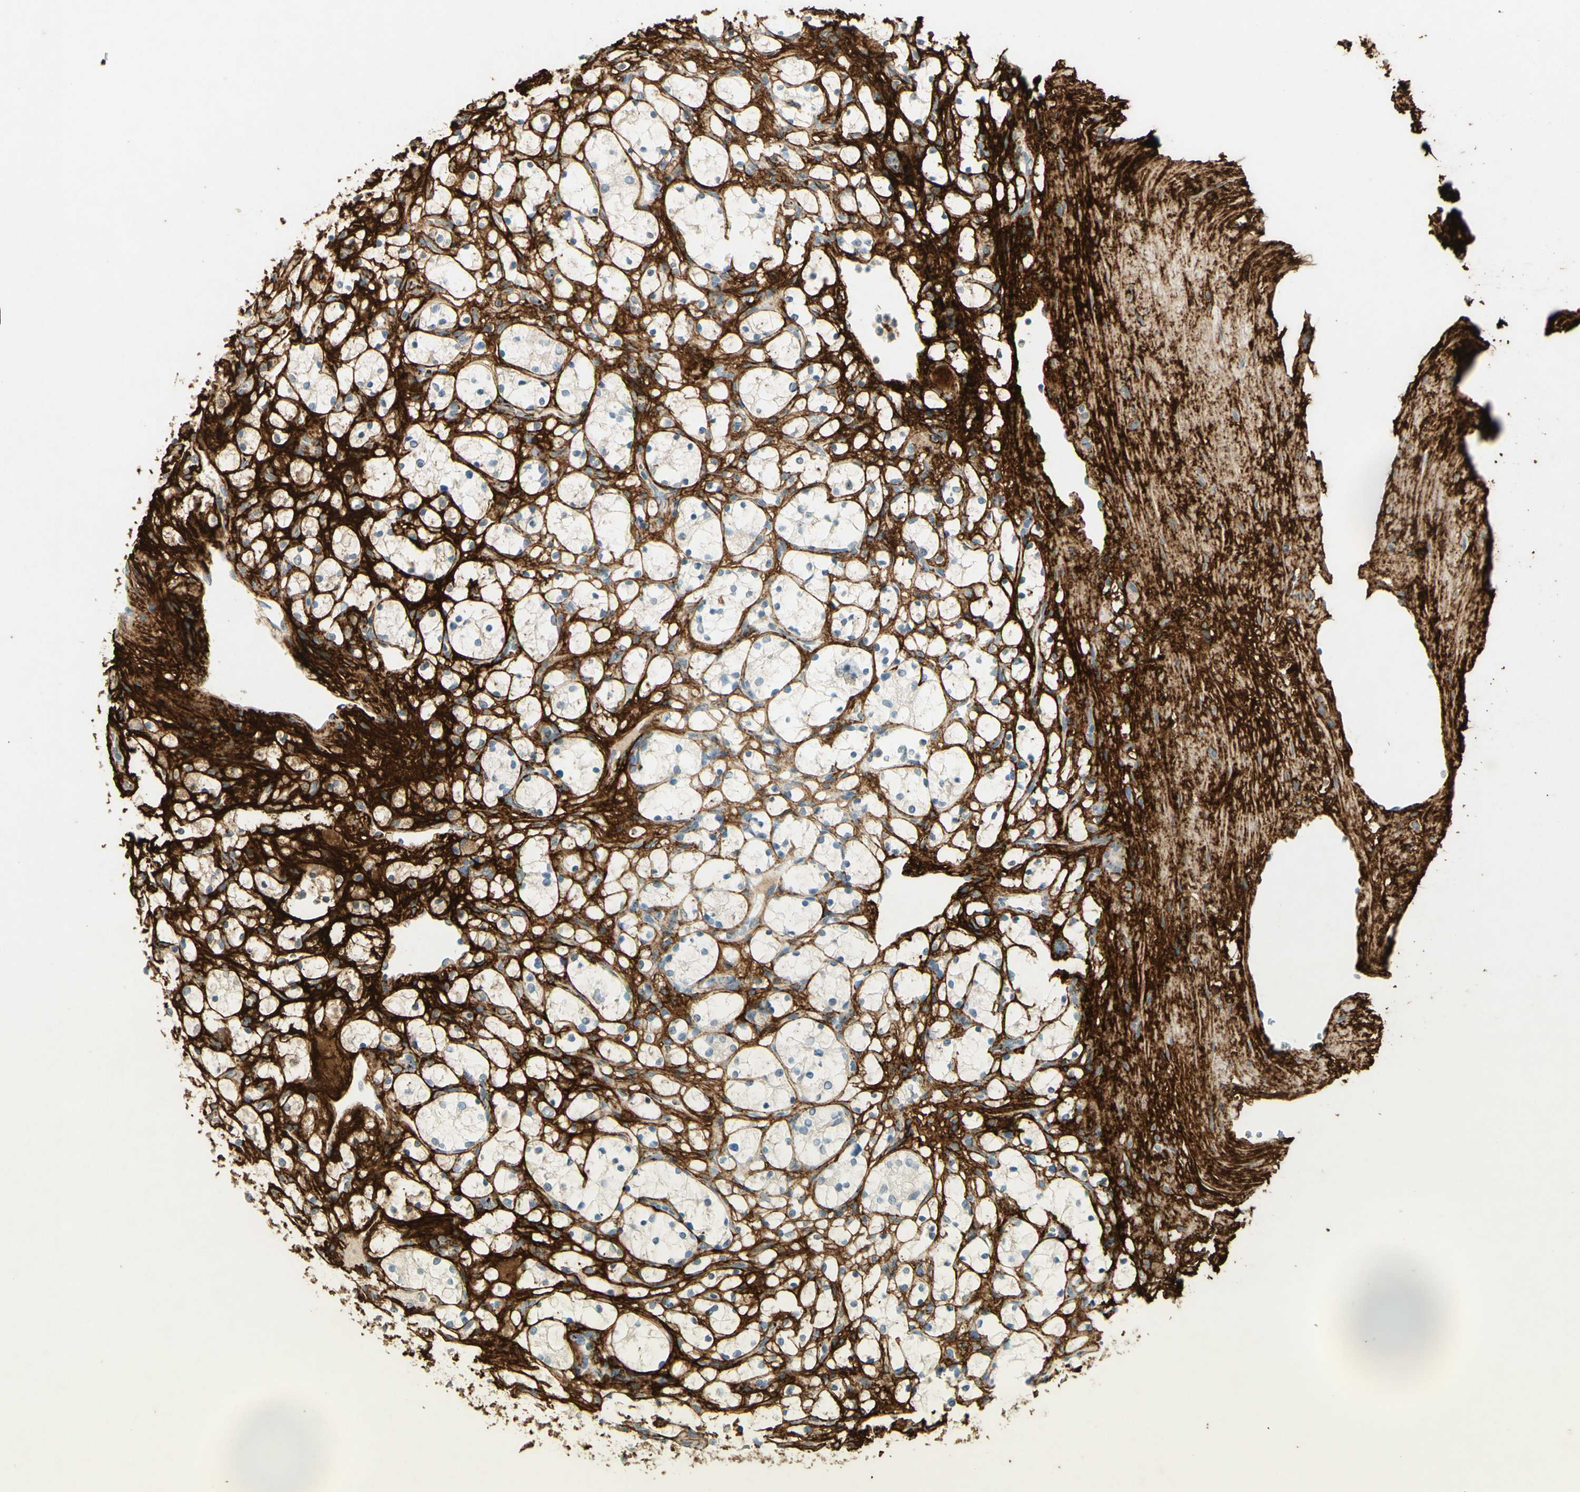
{"staining": {"intensity": "negative", "quantity": "none", "location": "none"}, "tissue": "renal cancer", "cell_type": "Tumor cells", "image_type": "cancer", "snomed": [{"axis": "morphology", "description": "Adenocarcinoma, NOS"}, {"axis": "topography", "description": "Kidney"}], "caption": "Immunohistochemical staining of renal cancer (adenocarcinoma) exhibits no significant expression in tumor cells.", "gene": "TNN", "patient": {"sex": "female", "age": 69}}